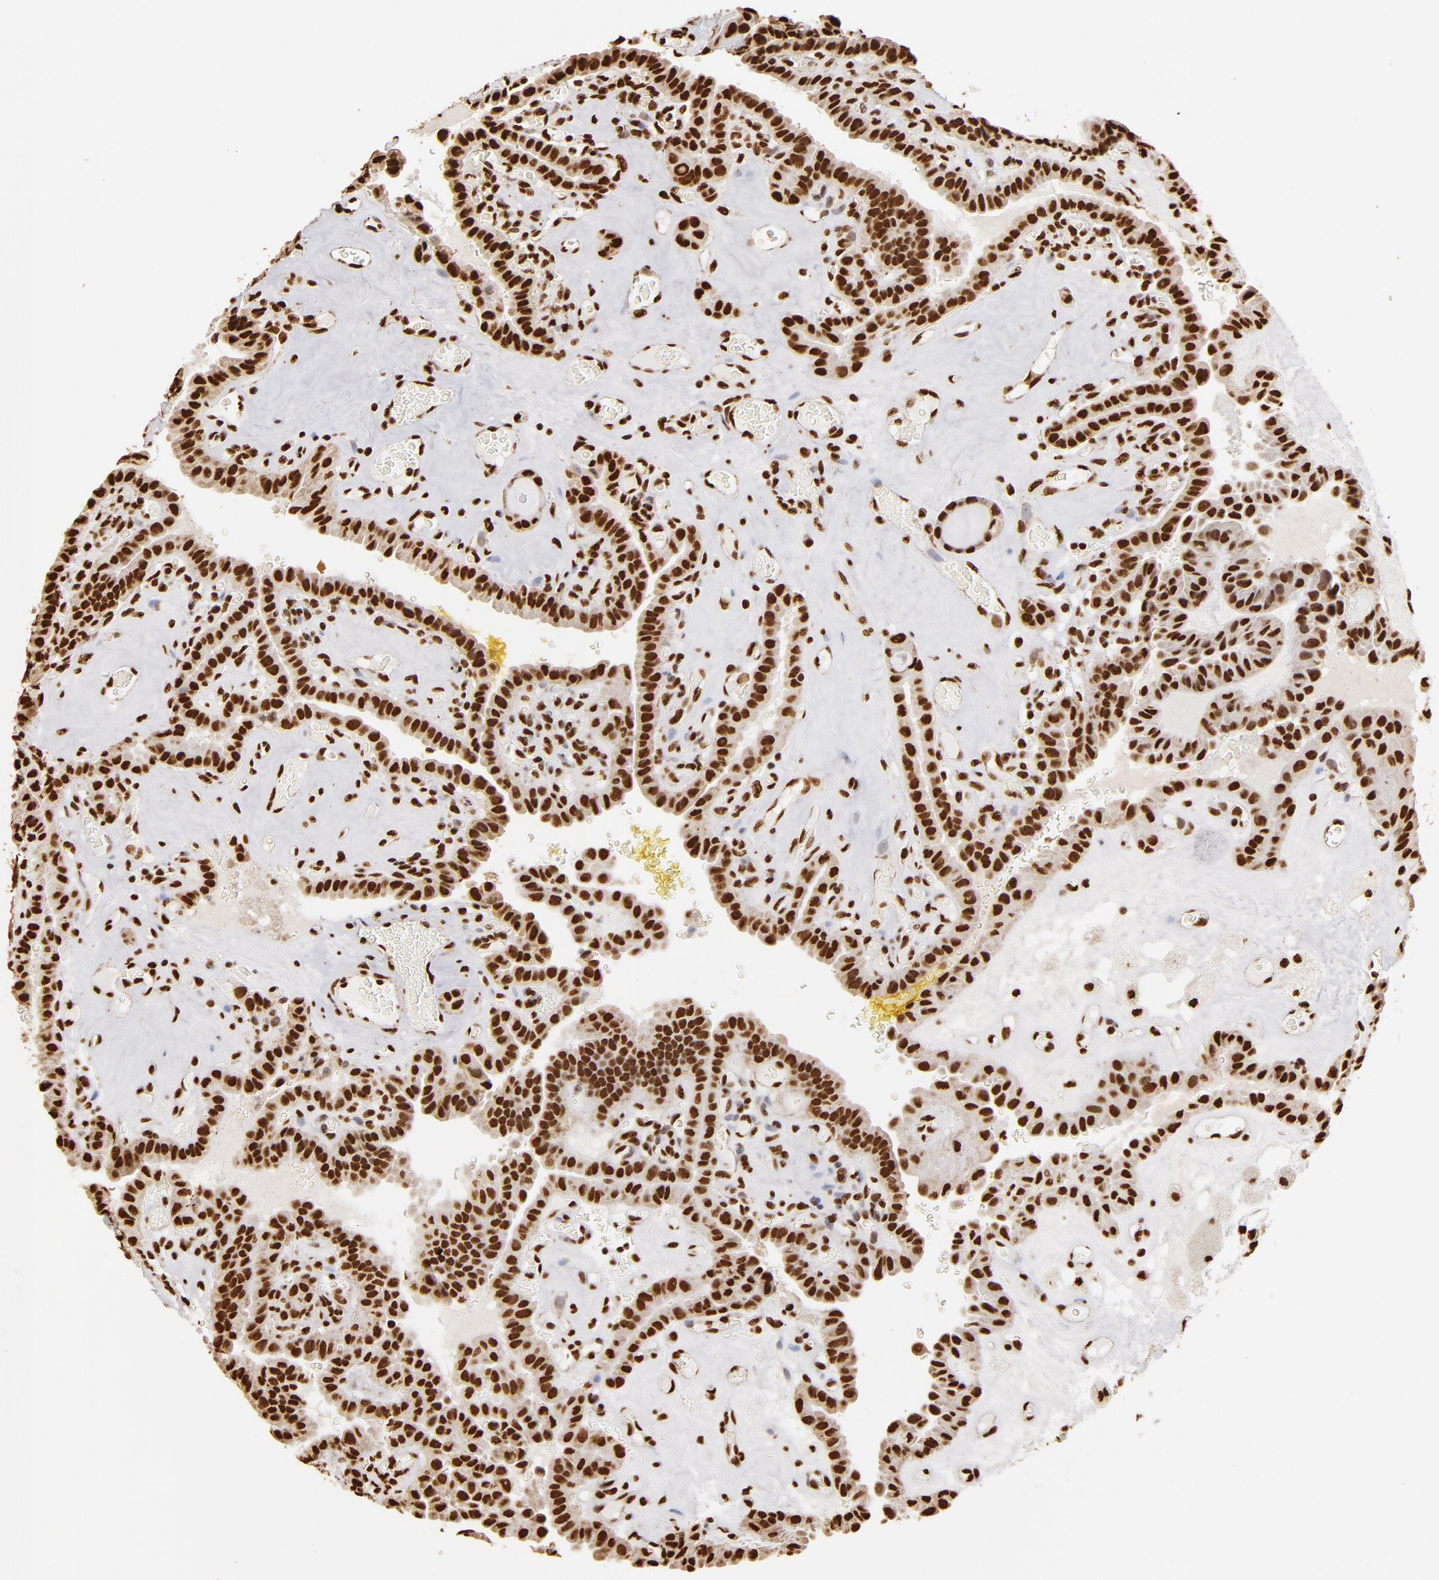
{"staining": {"intensity": "strong", "quantity": ">75%", "location": "nuclear"}, "tissue": "thyroid cancer", "cell_type": "Tumor cells", "image_type": "cancer", "snomed": [{"axis": "morphology", "description": "Papillary adenocarcinoma, NOS"}, {"axis": "topography", "description": "Thyroid gland"}], "caption": "High-power microscopy captured an IHC image of thyroid papillary adenocarcinoma, revealing strong nuclear staining in approximately >75% of tumor cells.", "gene": "ILF3", "patient": {"sex": "male", "age": 87}}